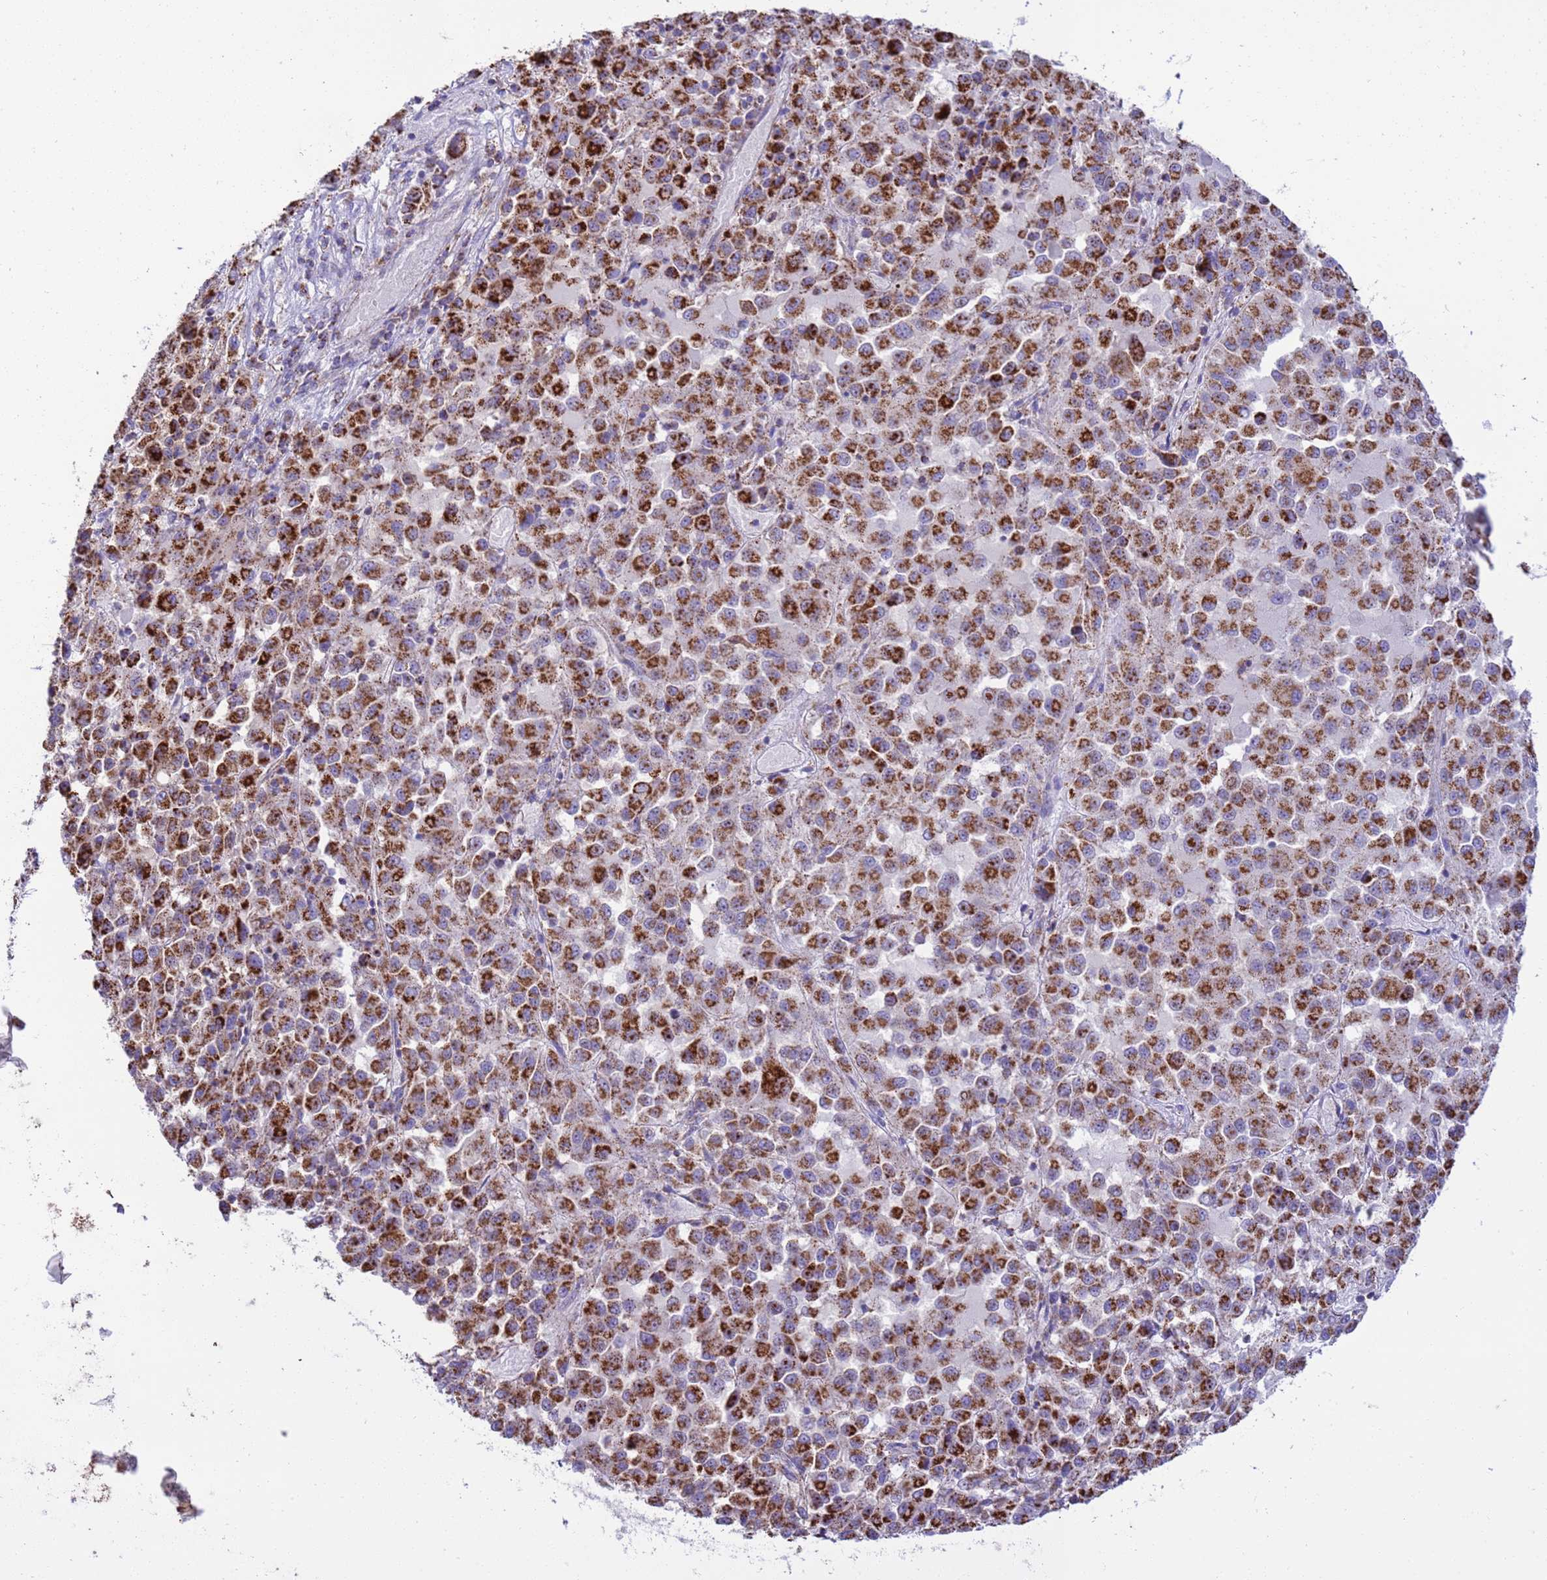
{"staining": {"intensity": "strong", "quantity": ">75%", "location": "cytoplasmic/membranous"}, "tissue": "melanoma", "cell_type": "Tumor cells", "image_type": "cancer", "snomed": [{"axis": "morphology", "description": "Malignant melanoma, Metastatic site"}, {"axis": "topography", "description": "Lung"}], "caption": "About >75% of tumor cells in human melanoma show strong cytoplasmic/membranous protein staining as visualized by brown immunohistochemical staining.", "gene": "RNF165", "patient": {"sex": "male", "age": 64}}